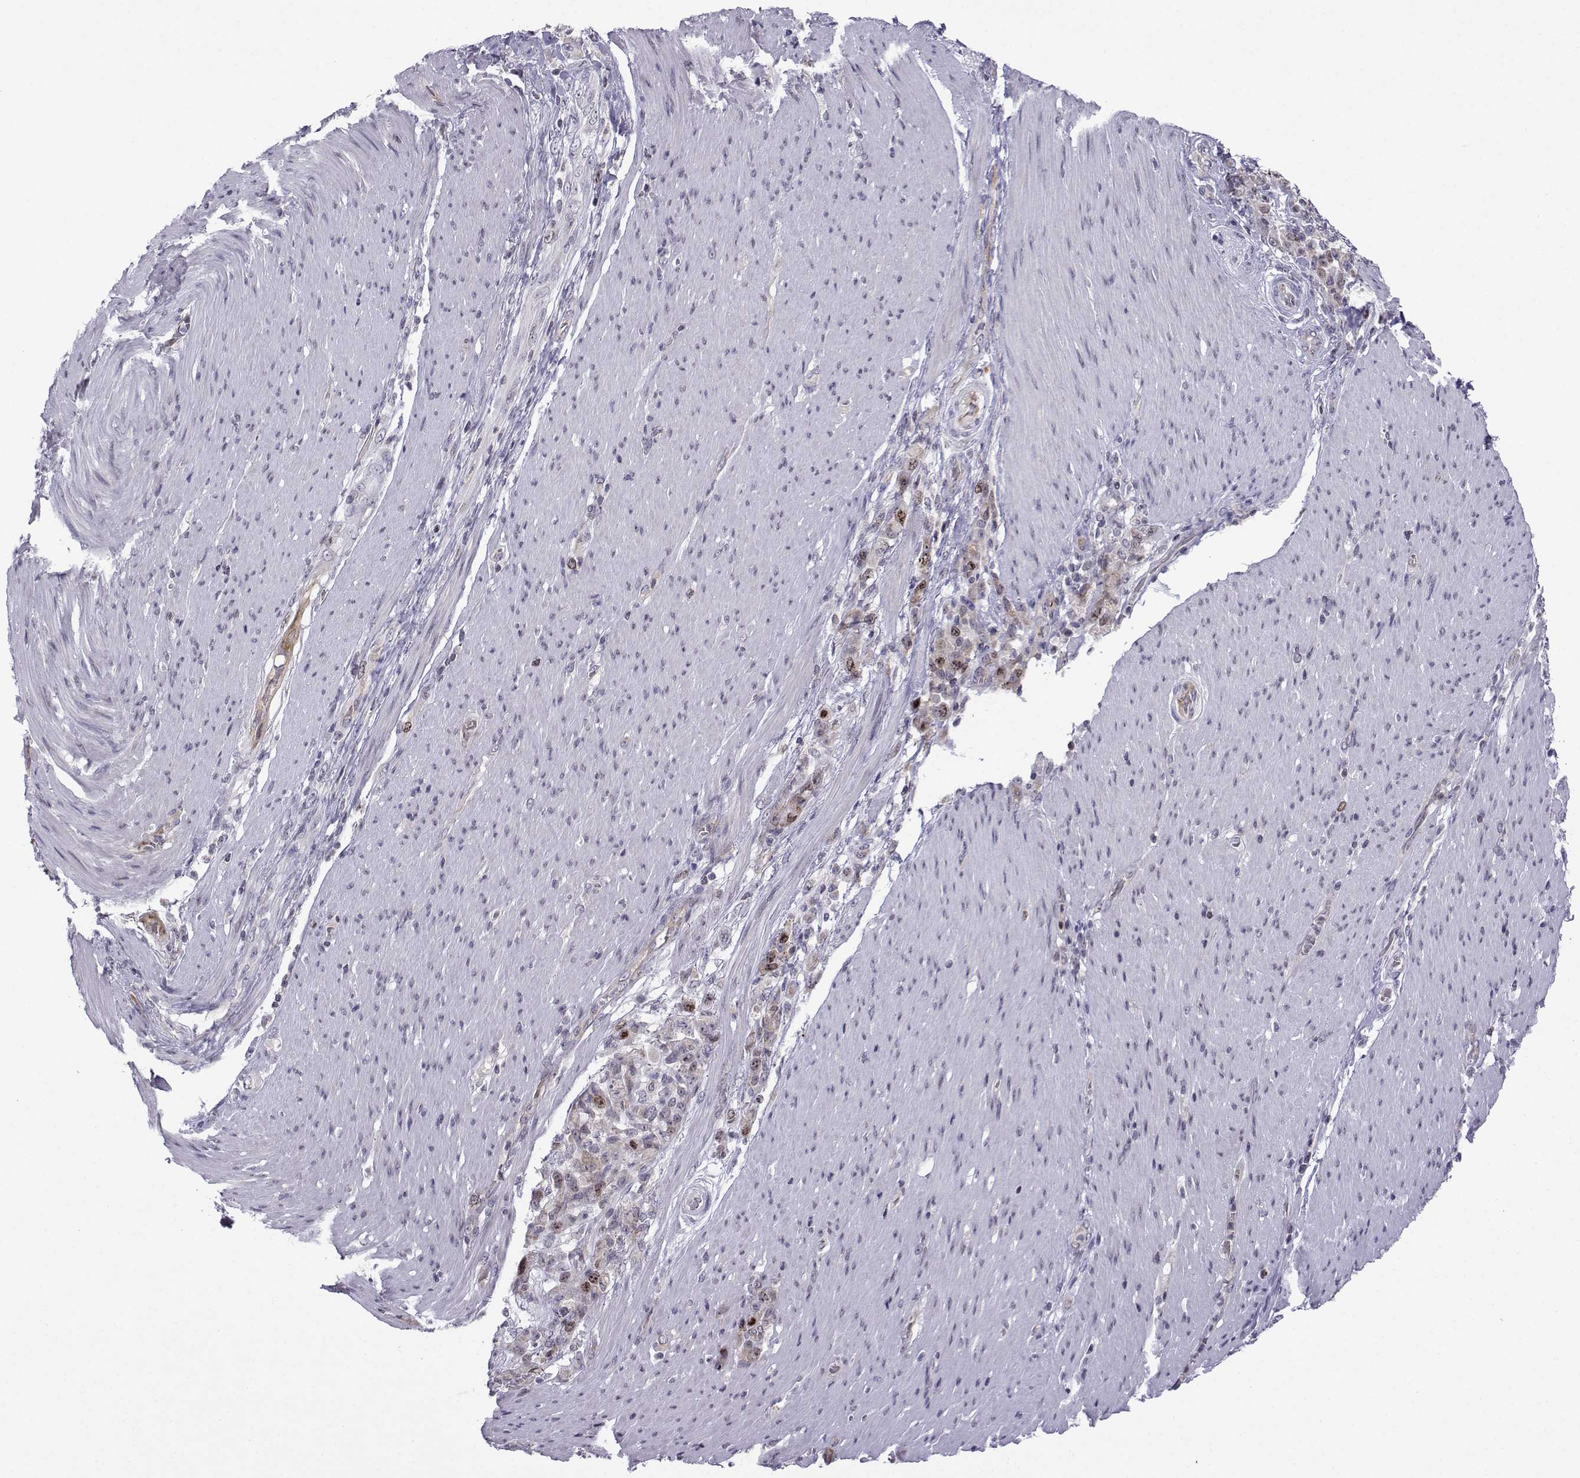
{"staining": {"intensity": "moderate", "quantity": "<25%", "location": "nuclear"}, "tissue": "stomach cancer", "cell_type": "Tumor cells", "image_type": "cancer", "snomed": [{"axis": "morphology", "description": "Adenocarcinoma, NOS"}, {"axis": "topography", "description": "Stomach"}], "caption": "Tumor cells display moderate nuclear positivity in approximately <25% of cells in stomach adenocarcinoma. (DAB = brown stain, brightfield microscopy at high magnification).", "gene": "INCENP", "patient": {"sex": "female", "age": 79}}